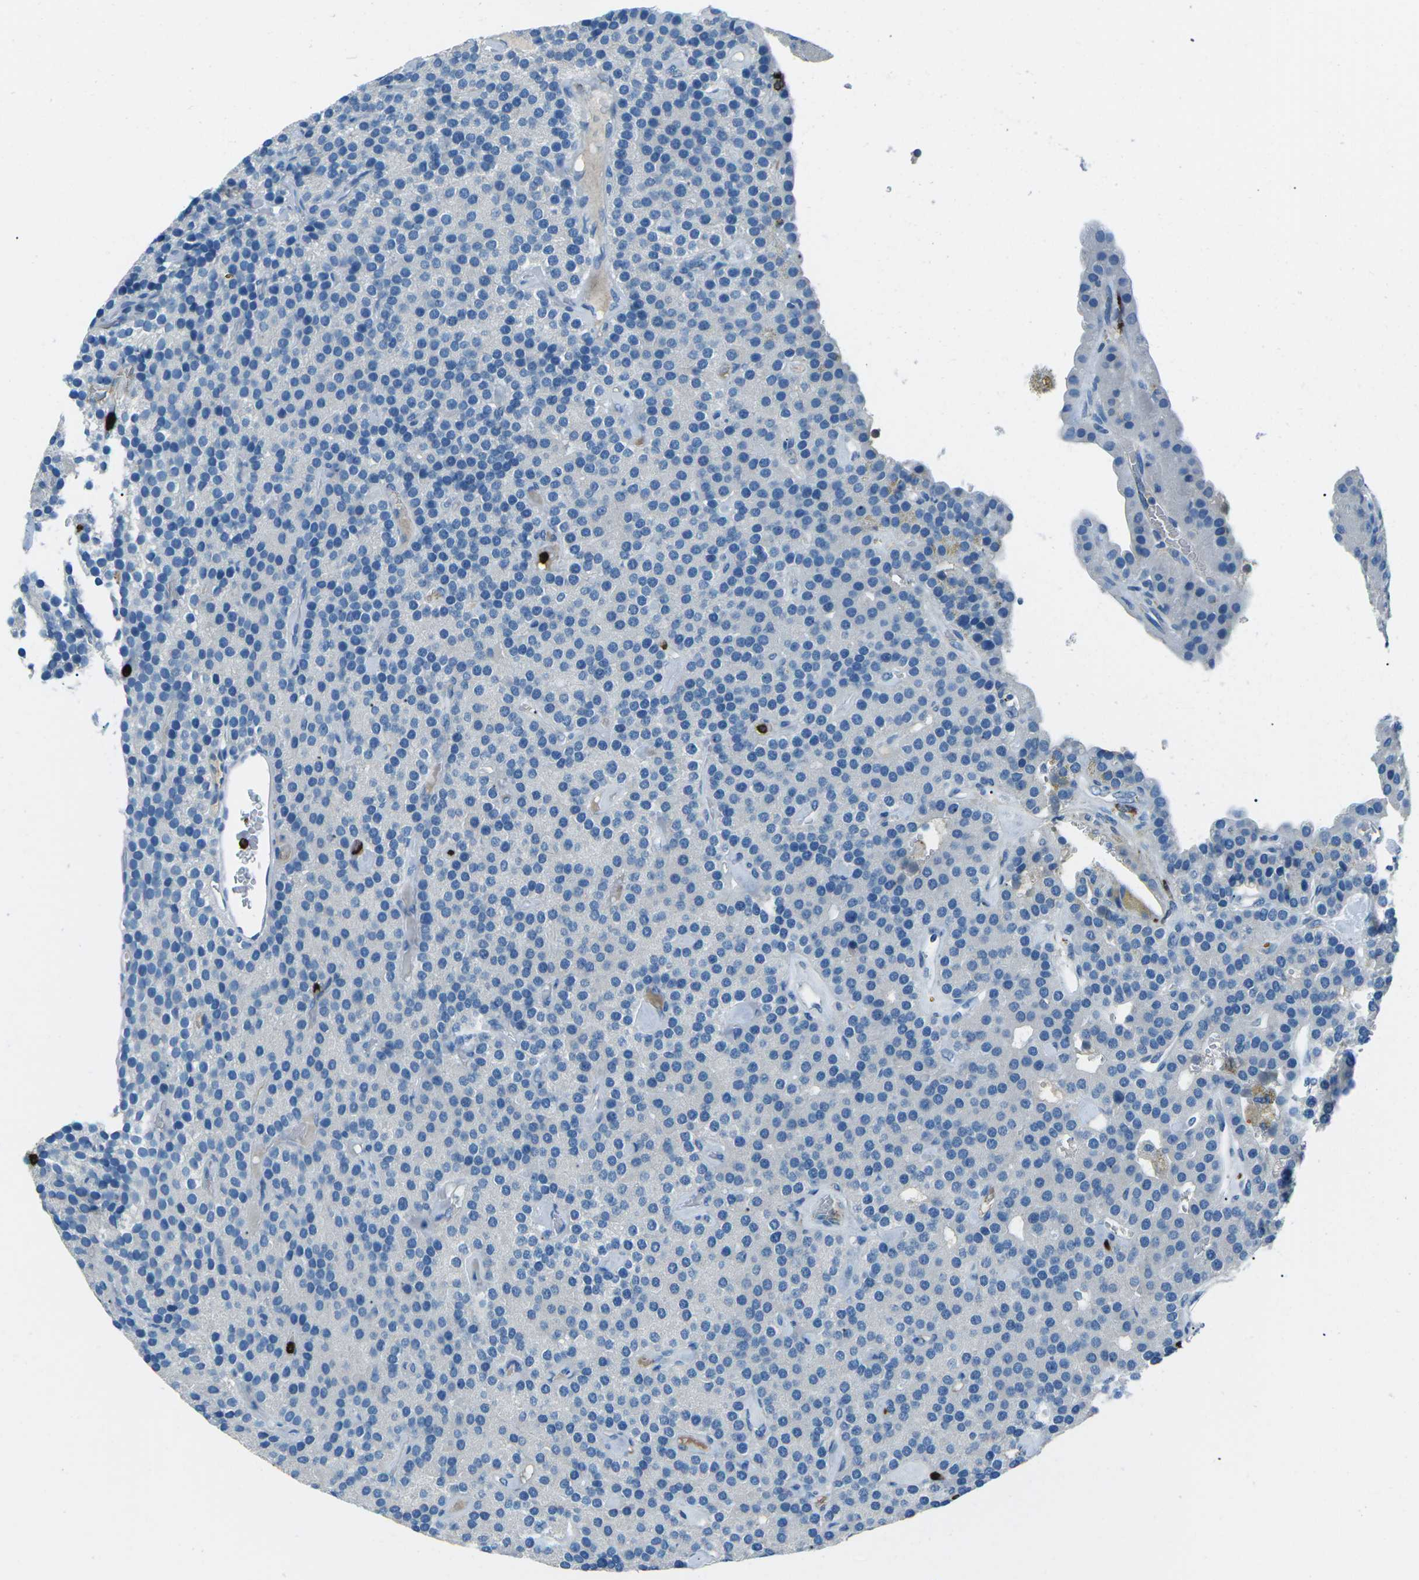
{"staining": {"intensity": "negative", "quantity": "none", "location": "none"}, "tissue": "parathyroid gland", "cell_type": "Glandular cells", "image_type": "normal", "snomed": [{"axis": "morphology", "description": "Normal tissue, NOS"}, {"axis": "morphology", "description": "Adenoma, NOS"}, {"axis": "topography", "description": "Parathyroid gland"}], "caption": "Protein analysis of normal parathyroid gland reveals no significant positivity in glandular cells. (DAB immunohistochemistry (IHC) with hematoxylin counter stain).", "gene": "FCN1", "patient": {"sex": "female", "age": 86}}